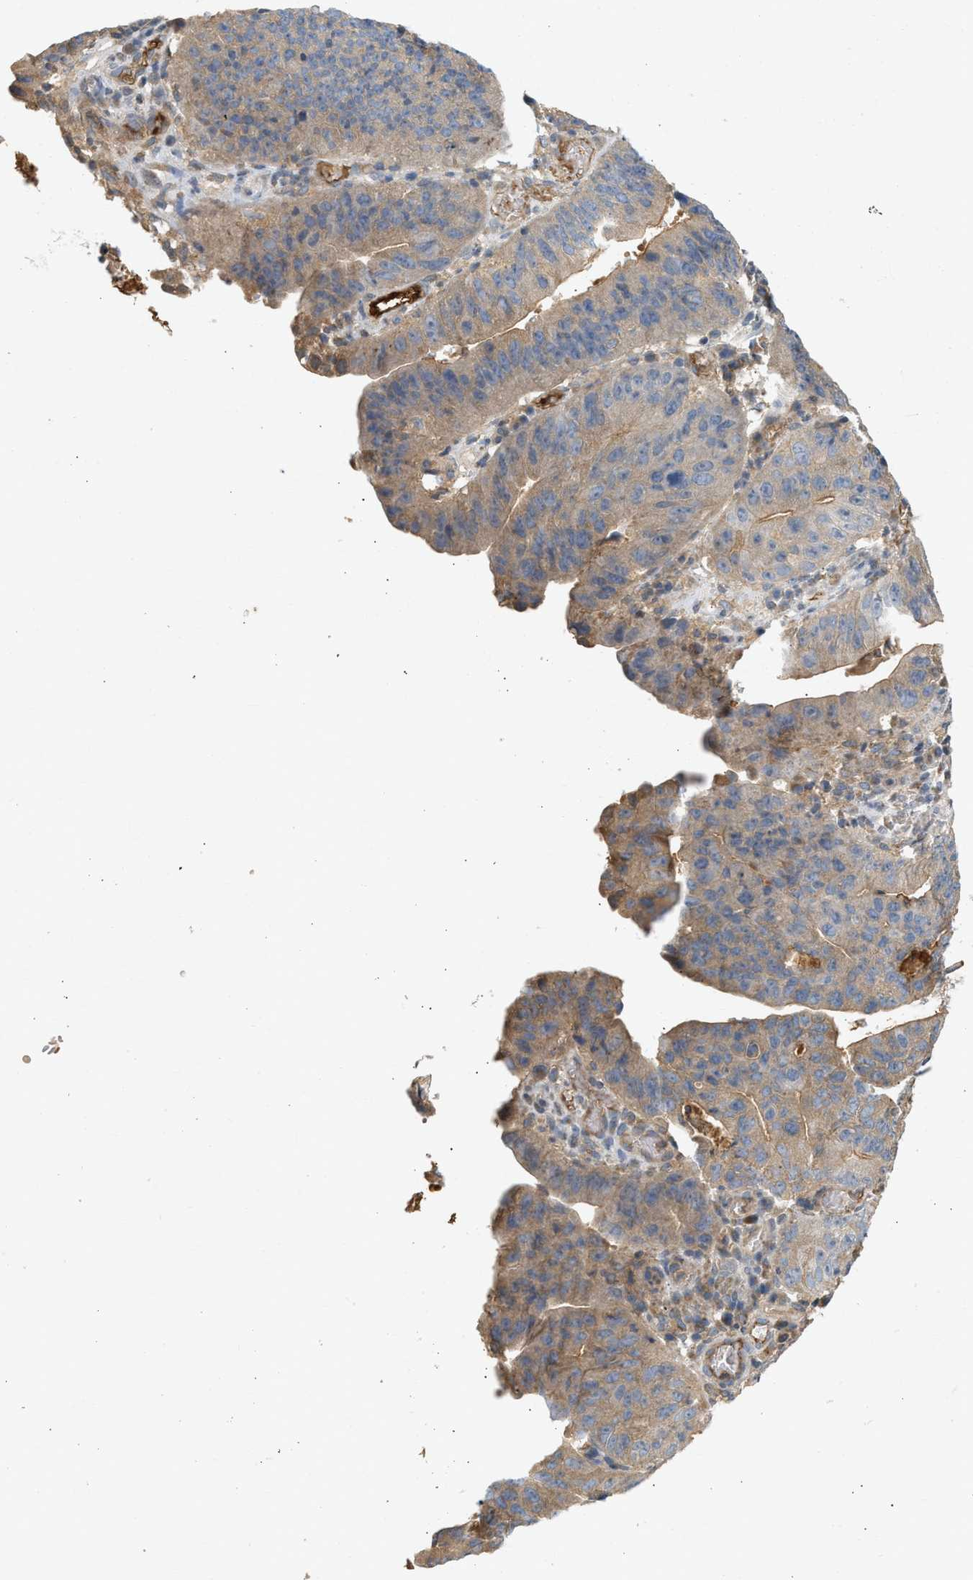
{"staining": {"intensity": "weak", "quantity": "25%-75%", "location": "cytoplasmic/membranous"}, "tissue": "stomach cancer", "cell_type": "Tumor cells", "image_type": "cancer", "snomed": [{"axis": "morphology", "description": "Adenocarcinoma, NOS"}, {"axis": "topography", "description": "Stomach"}], "caption": "A histopathology image of stomach cancer (adenocarcinoma) stained for a protein reveals weak cytoplasmic/membranous brown staining in tumor cells. (IHC, brightfield microscopy, high magnification).", "gene": "F8", "patient": {"sex": "male", "age": 59}}